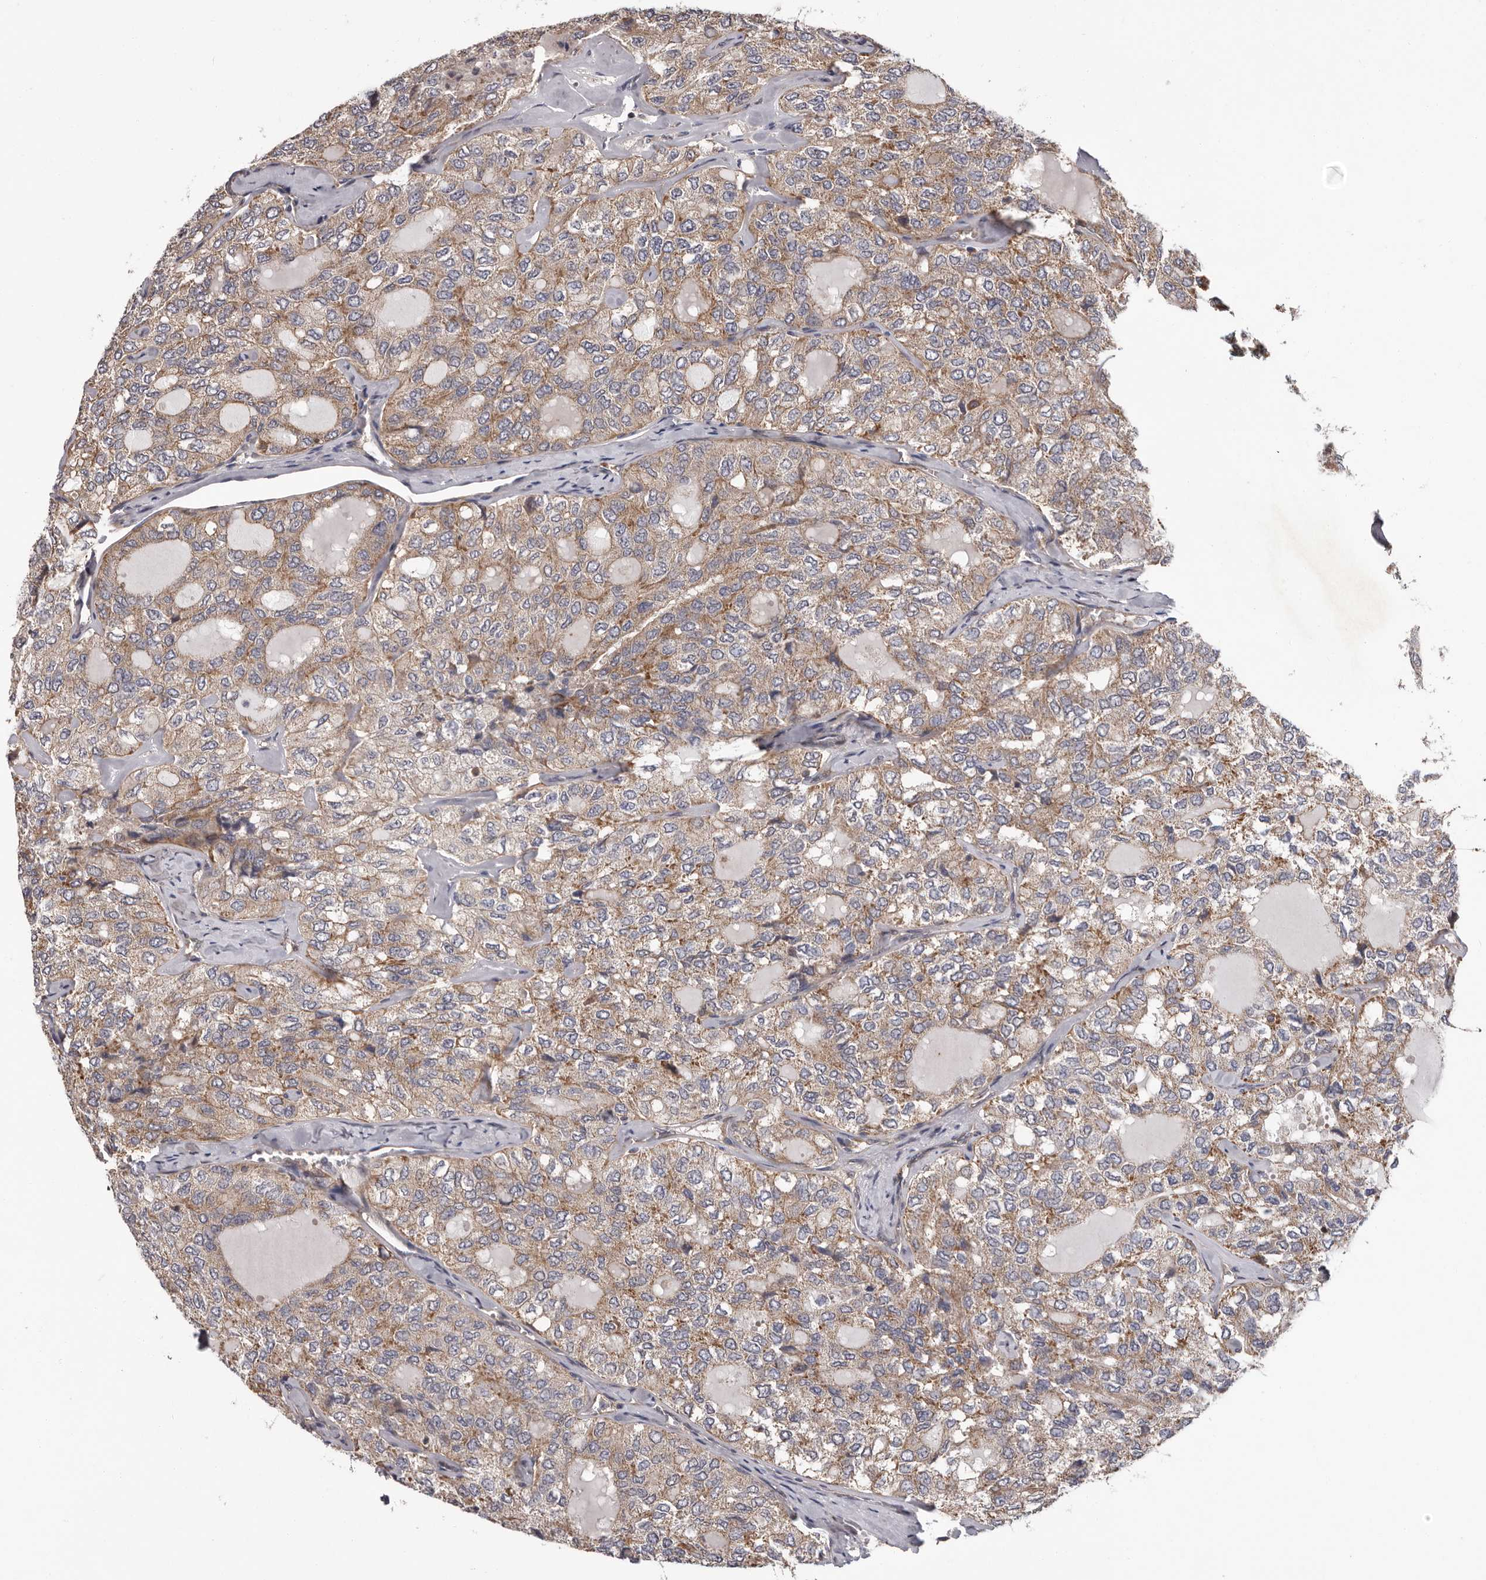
{"staining": {"intensity": "moderate", "quantity": "25%-75%", "location": "cytoplasmic/membranous"}, "tissue": "thyroid cancer", "cell_type": "Tumor cells", "image_type": "cancer", "snomed": [{"axis": "morphology", "description": "Follicular adenoma carcinoma, NOS"}, {"axis": "topography", "description": "Thyroid gland"}], "caption": "Moderate cytoplasmic/membranous protein expression is seen in about 25%-75% of tumor cells in thyroid cancer (follicular adenoma carcinoma).", "gene": "VPS37A", "patient": {"sex": "male", "age": 75}}